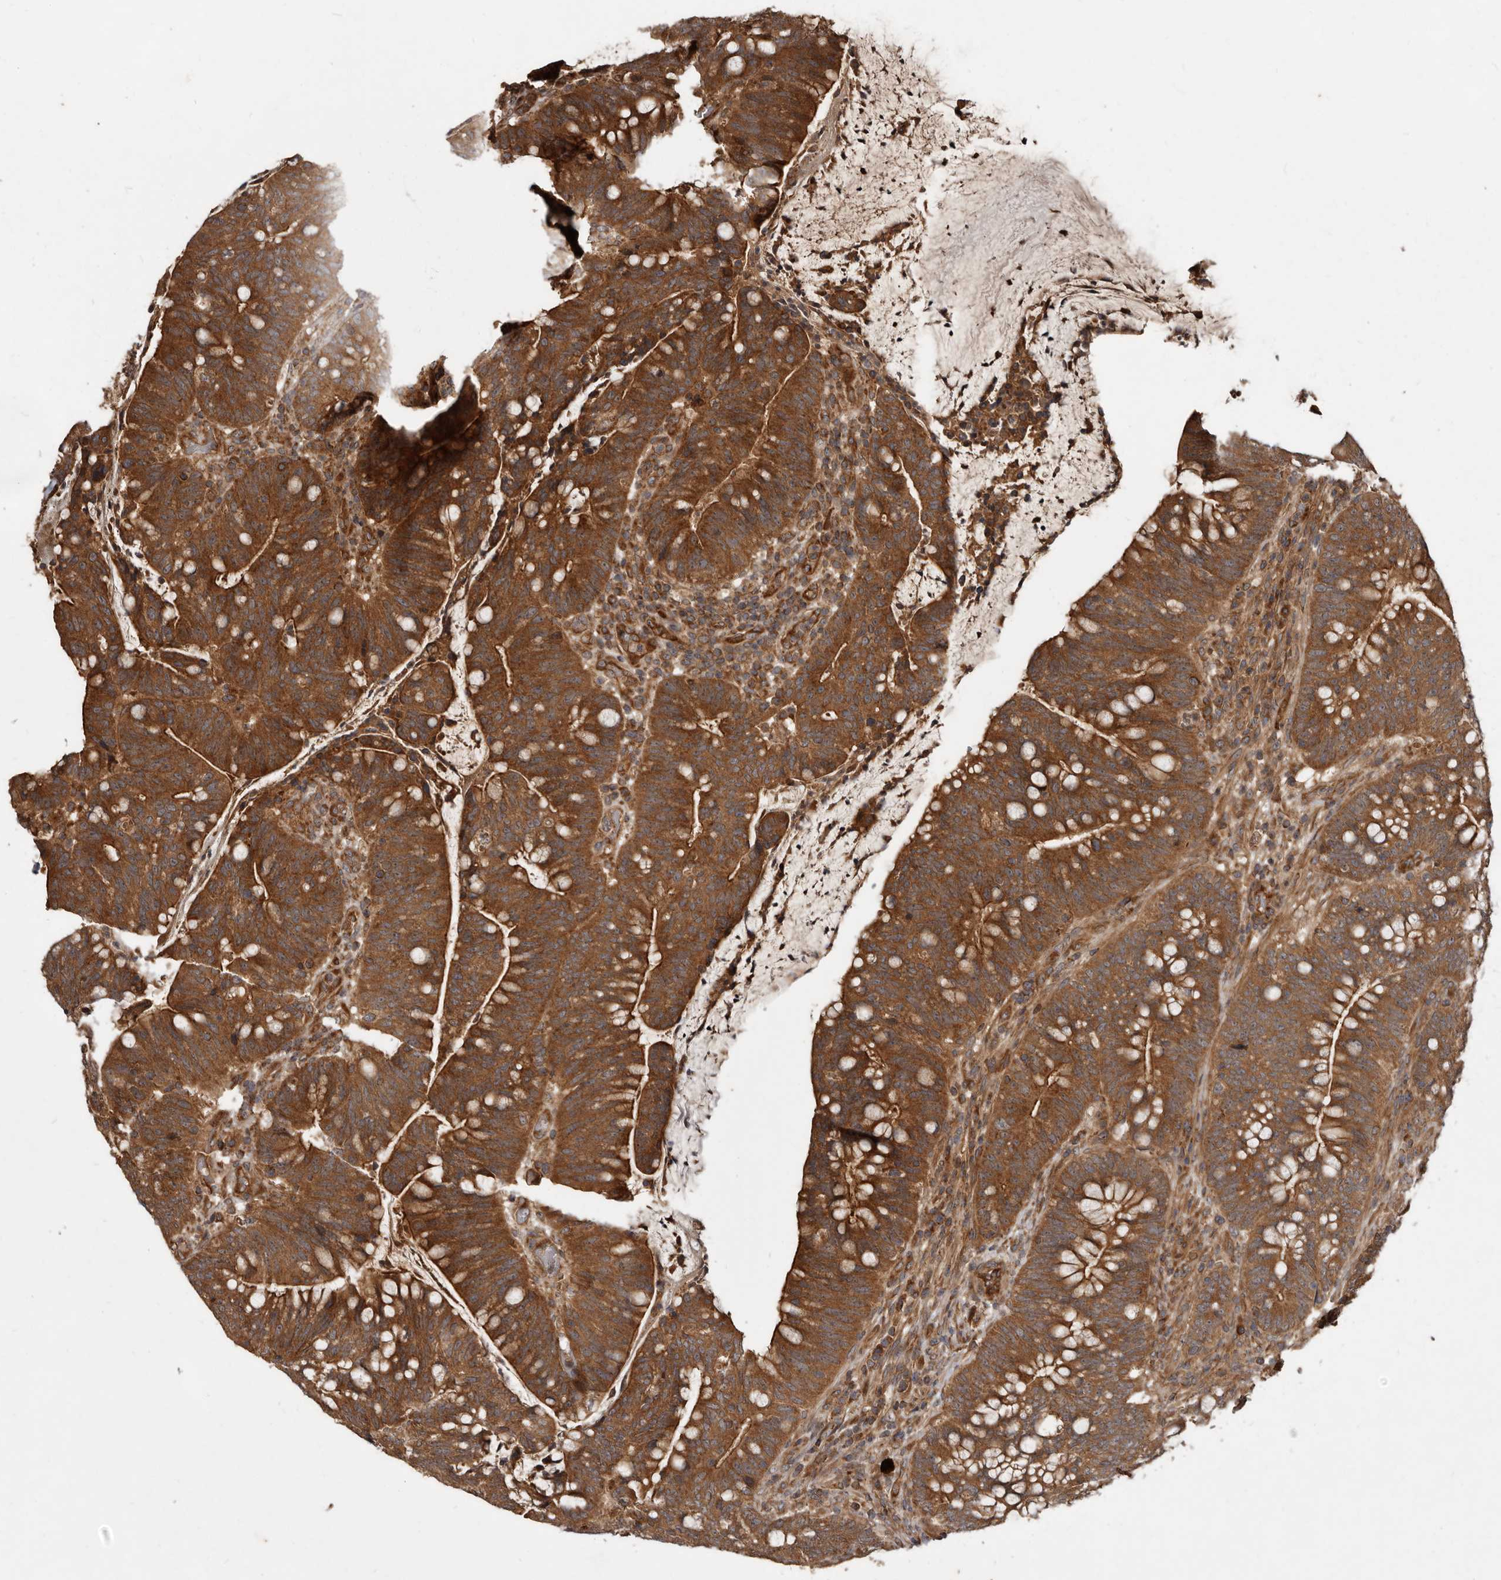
{"staining": {"intensity": "moderate", "quantity": ">75%", "location": "cytoplasmic/membranous"}, "tissue": "colorectal cancer", "cell_type": "Tumor cells", "image_type": "cancer", "snomed": [{"axis": "morphology", "description": "Adenocarcinoma, NOS"}, {"axis": "topography", "description": "Colon"}], "caption": "Protein expression analysis of colorectal cancer exhibits moderate cytoplasmic/membranous positivity in approximately >75% of tumor cells.", "gene": "STK36", "patient": {"sex": "female", "age": 66}}